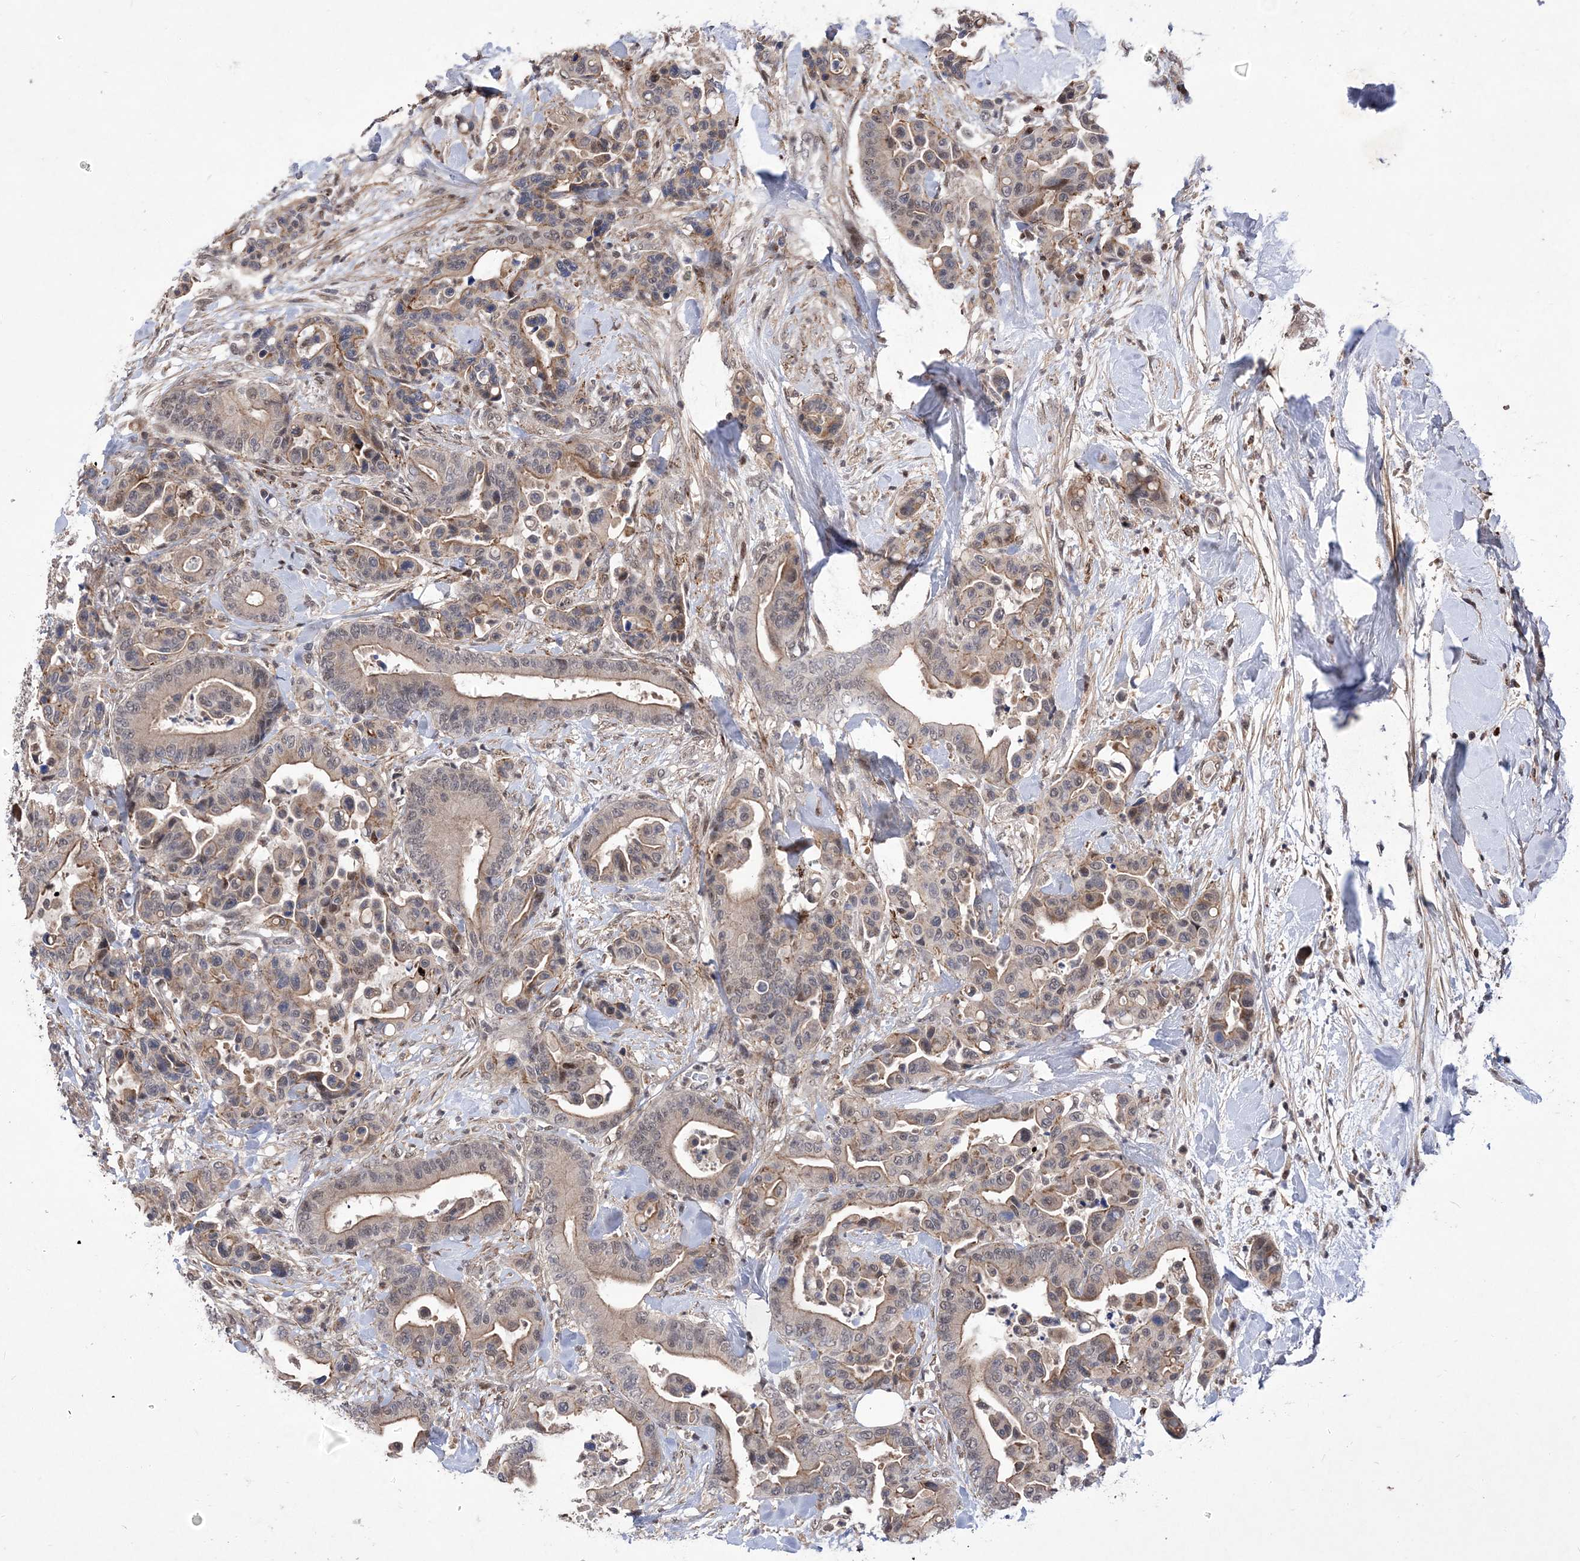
{"staining": {"intensity": "weak", "quantity": "25%-75%", "location": "cytoplasmic/membranous"}, "tissue": "colorectal cancer", "cell_type": "Tumor cells", "image_type": "cancer", "snomed": [{"axis": "morphology", "description": "Normal tissue, NOS"}, {"axis": "morphology", "description": "Adenocarcinoma, NOS"}, {"axis": "topography", "description": "Colon"}], "caption": "Adenocarcinoma (colorectal) stained for a protein demonstrates weak cytoplasmic/membranous positivity in tumor cells.", "gene": "BOD1L1", "patient": {"sex": "male", "age": 82}}